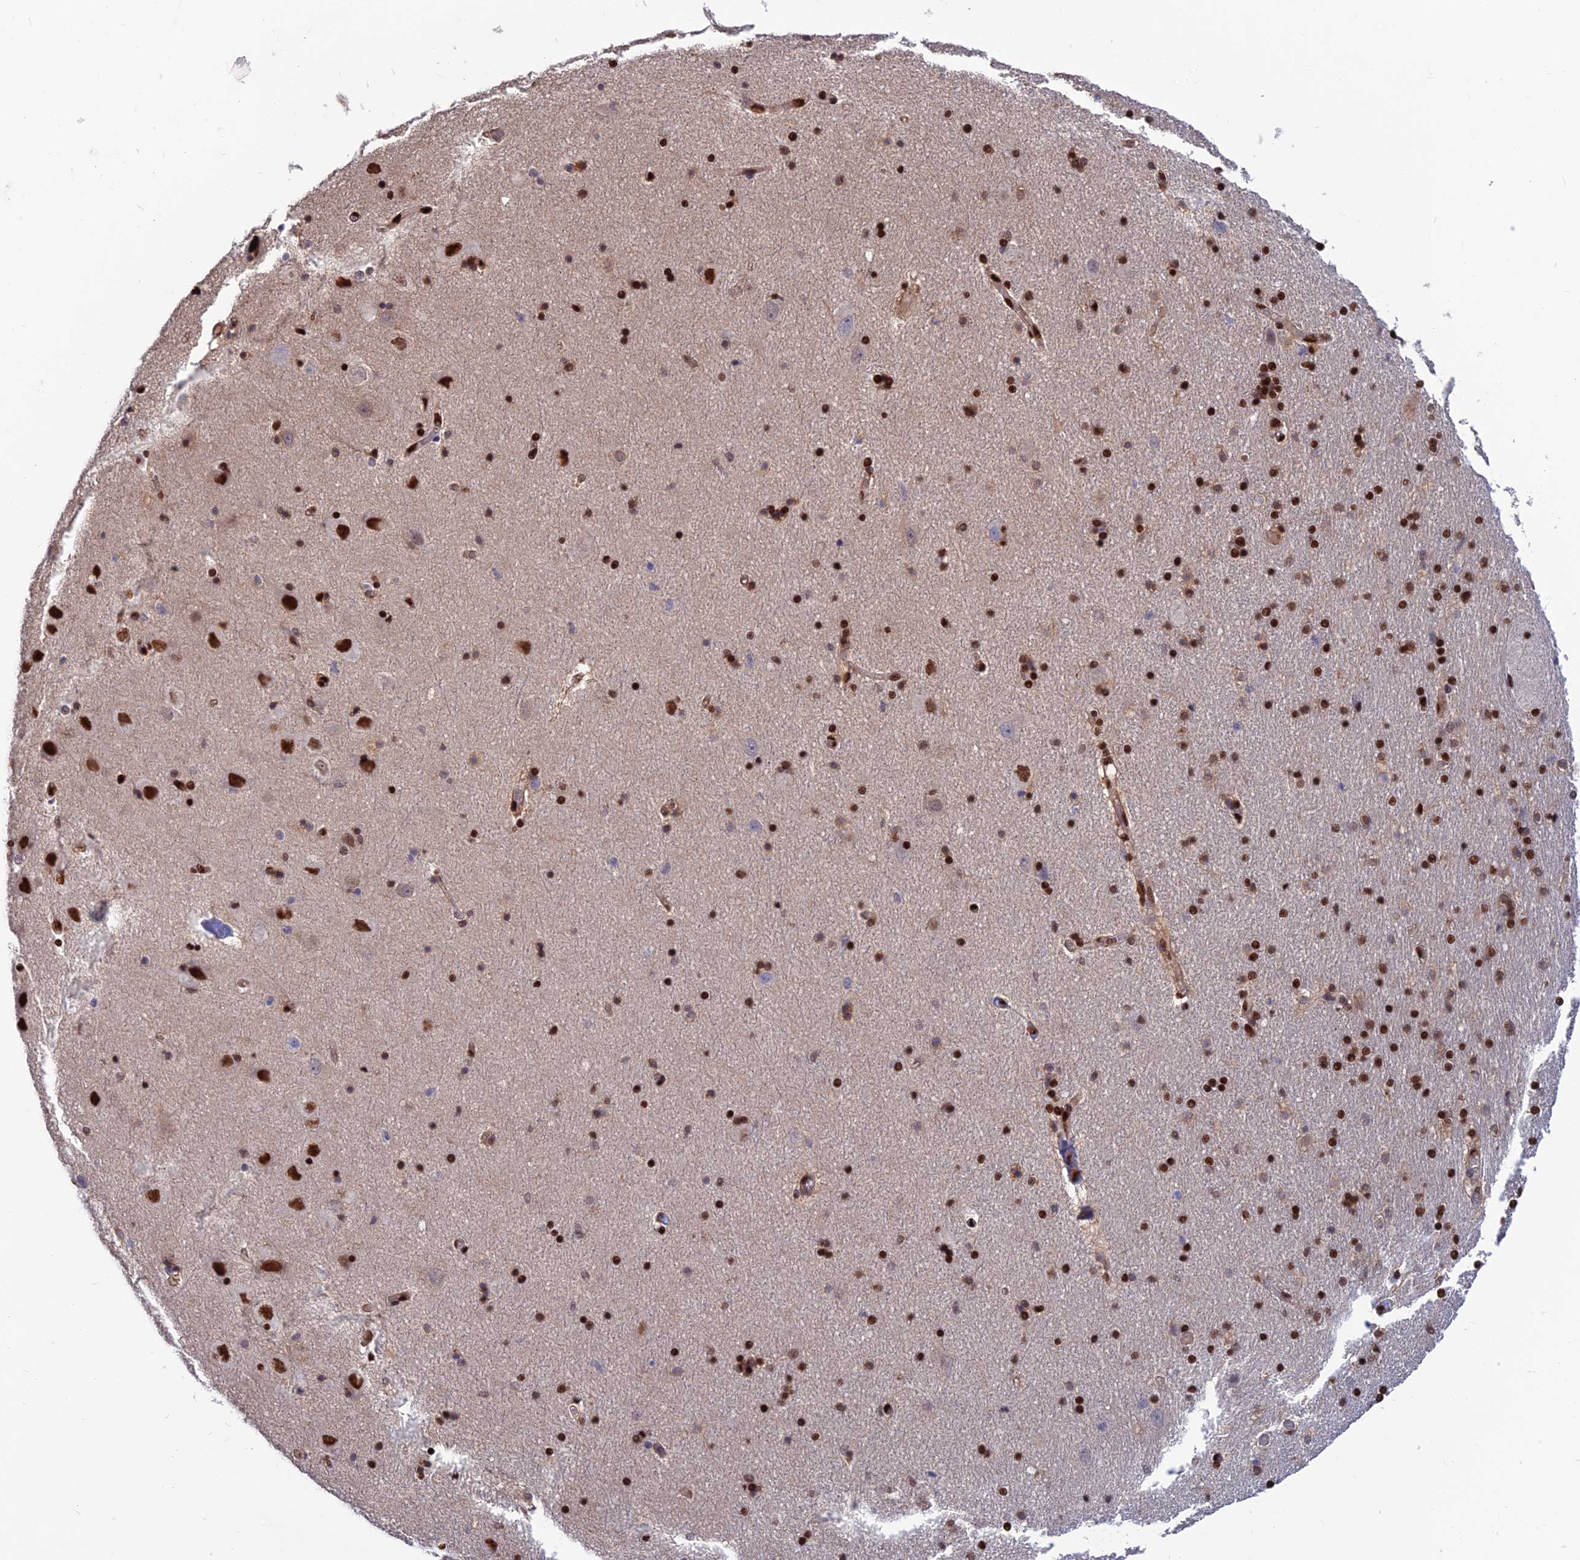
{"staining": {"intensity": "strong", "quantity": "25%-75%", "location": "nuclear"}, "tissue": "hippocampus", "cell_type": "Glial cells", "image_type": "normal", "snomed": [{"axis": "morphology", "description": "Normal tissue, NOS"}, {"axis": "topography", "description": "Hippocampus"}], "caption": "A brown stain highlights strong nuclear positivity of a protein in glial cells of unremarkable hippocampus. The staining is performed using DAB brown chromogen to label protein expression. The nuclei are counter-stained blue using hematoxylin.", "gene": "DNPEP", "patient": {"sex": "female", "age": 54}}